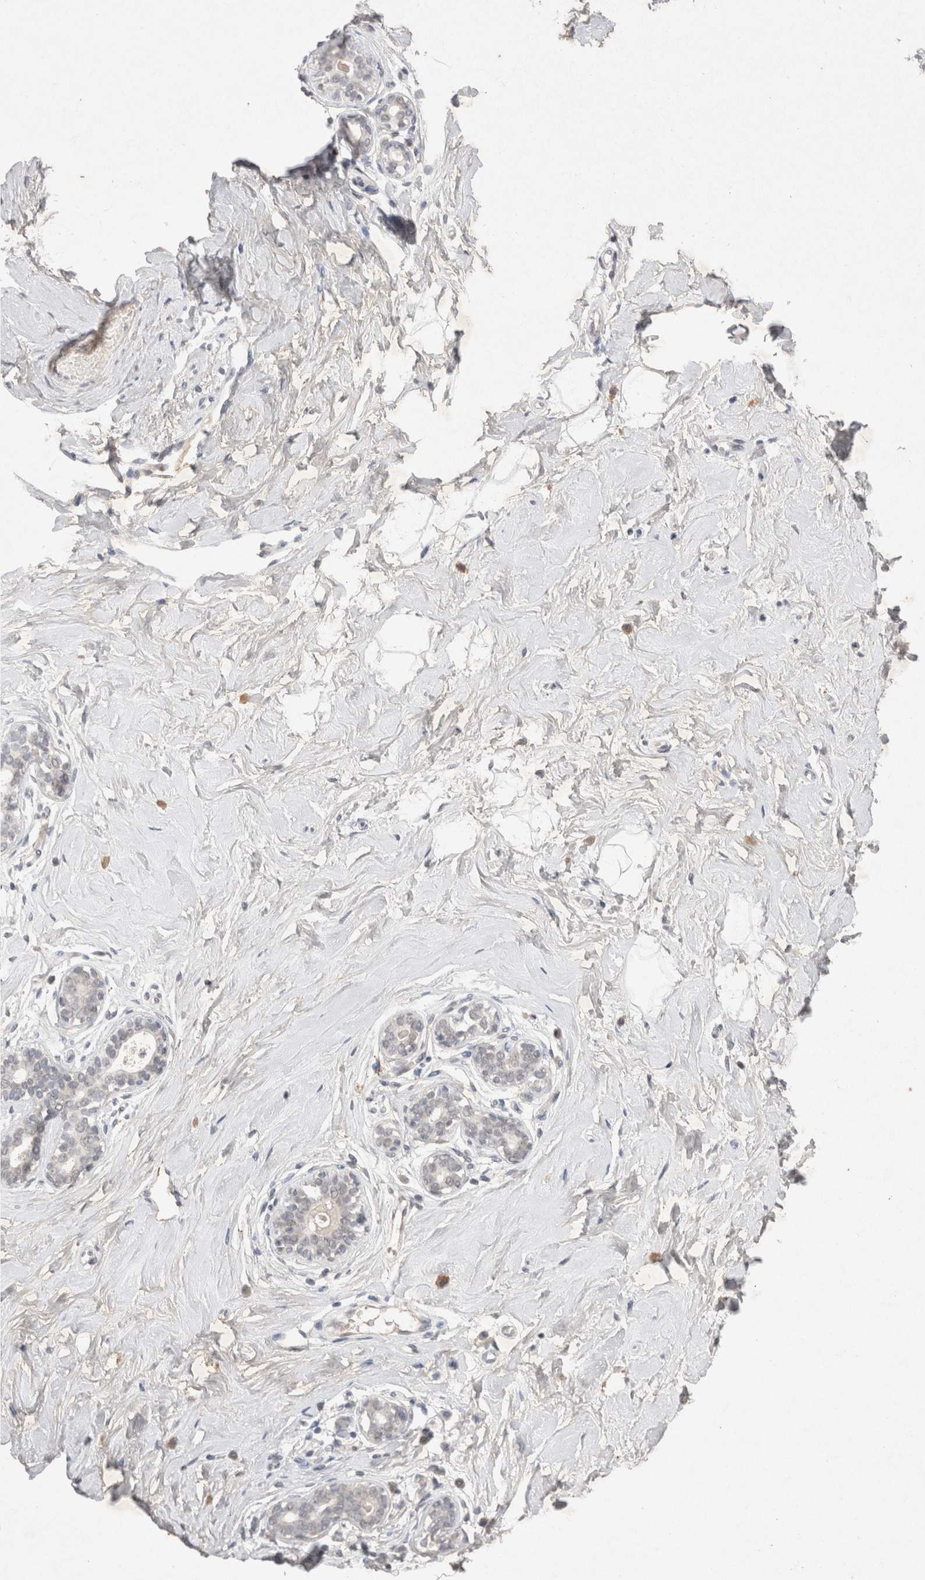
{"staining": {"intensity": "negative", "quantity": "none", "location": "none"}, "tissue": "breast", "cell_type": "Adipocytes", "image_type": "normal", "snomed": [{"axis": "morphology", "description": "Normal tissue, NOS"}, {"axis": "morphology", "description": "Adenoma, NOS"}, {"axis": "topography", "description": "Breast"}], "caption": "This is a photomicrograph of immunohistochemistry (IHC) staining of normal breast, which shows no staining in adipocytes. Brightfield microscopy of immunohistochemistry stained with DAB (brown) and hematoxylin (blue), captured at high magnification.", "gene": "LYVE1", "patient": {"sex": "female", "age": 23}}